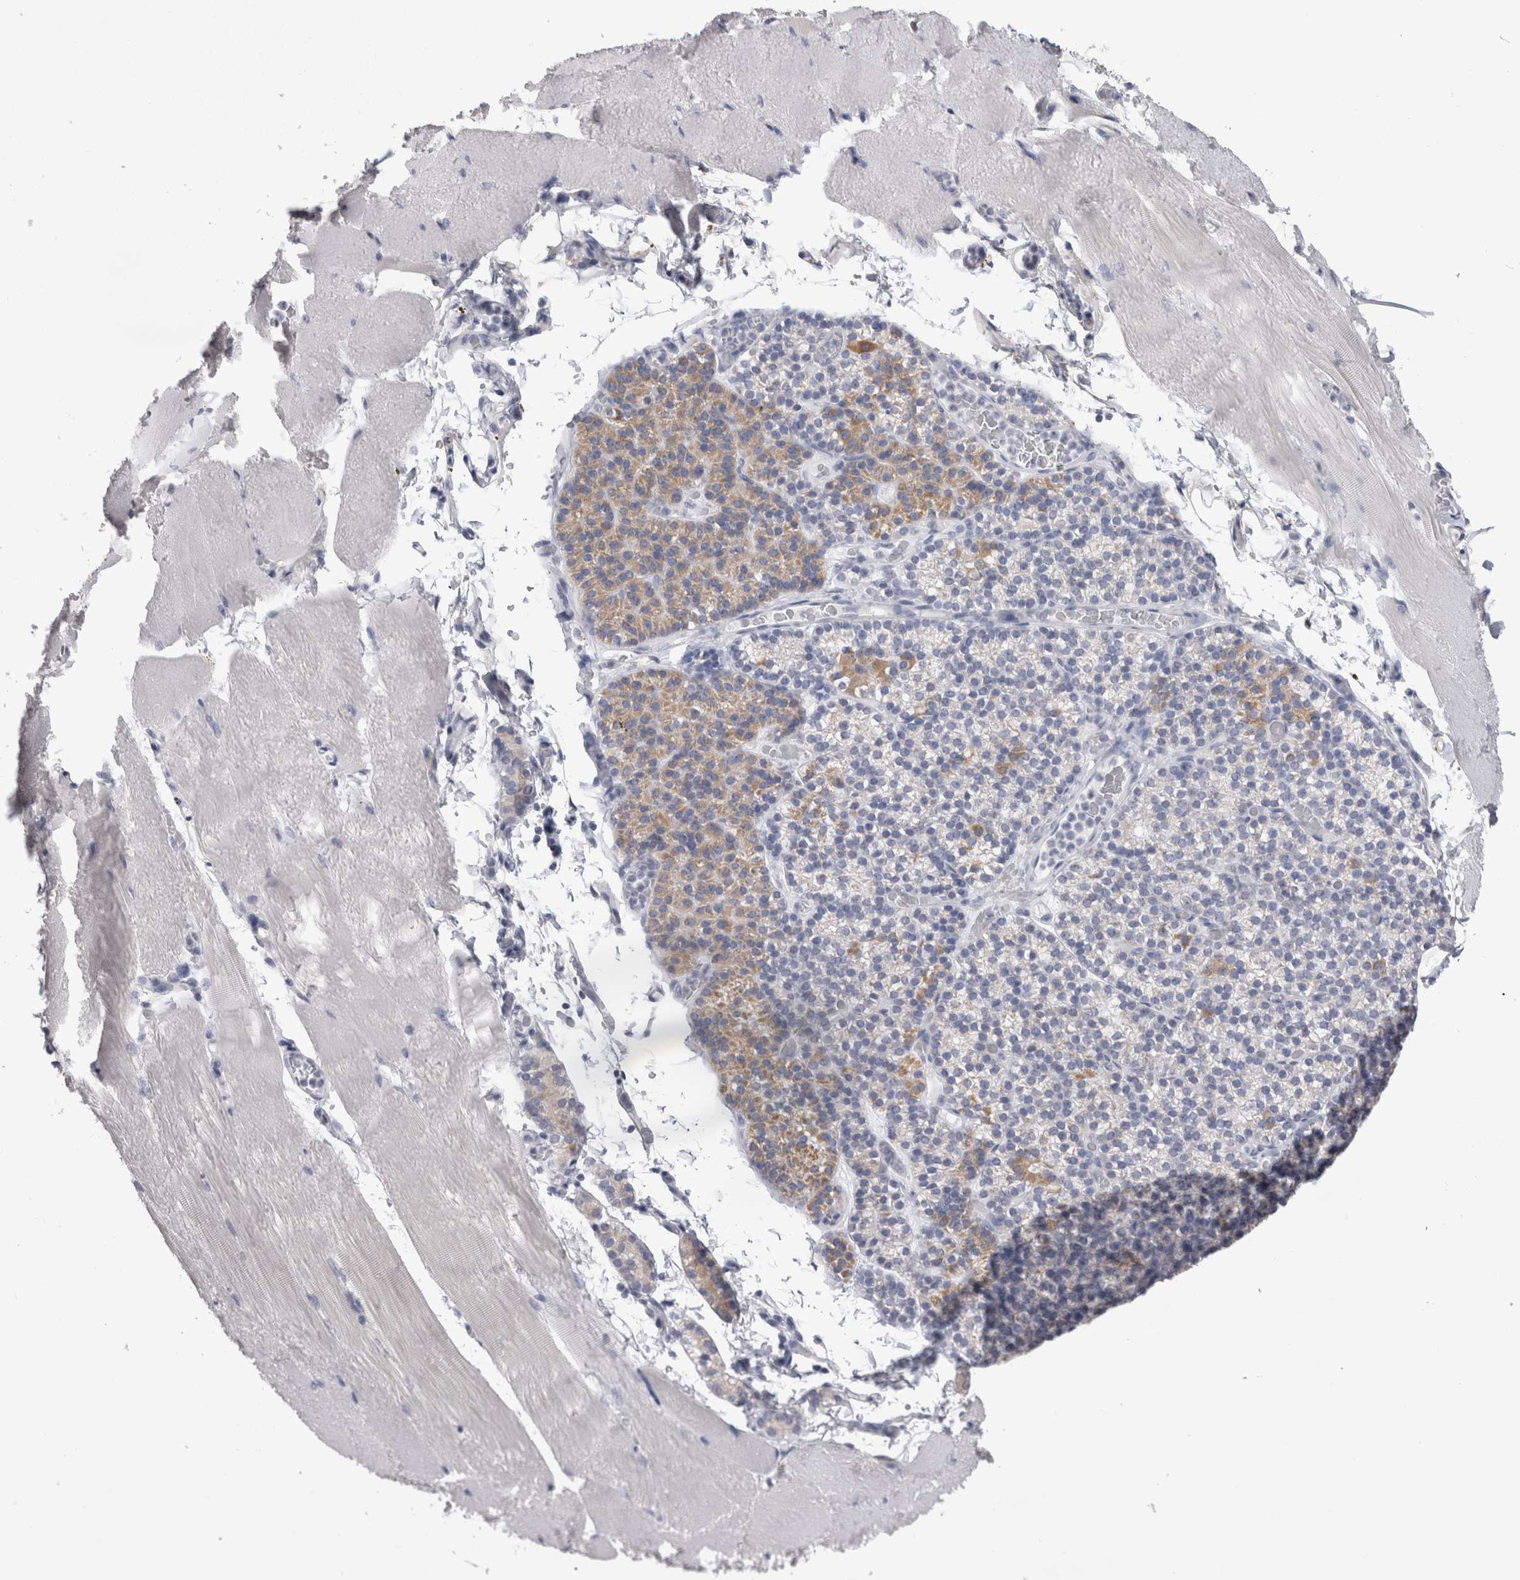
{"staining": {"intensity": "negative", "quantity": "none", "location": "none"}, "tissue": "skeletal muscle", "cell_type": "Myocytes", "image_type": "normal", "snomed": [{"axis": "morphology", "description": "Normal tissue, NOS"}, {"axis": "topography", "description": "Skeletal muscle"}, {"axis": "topography", "description": "Parathyroid gland"}], "caption": "This is an immunohistochemistry (IHC) histopathology image of benign skeletal muscle. There is no staining in myocytes.", "gene": "DHRS4", "patient": {"sex": "female", "age": 37}}